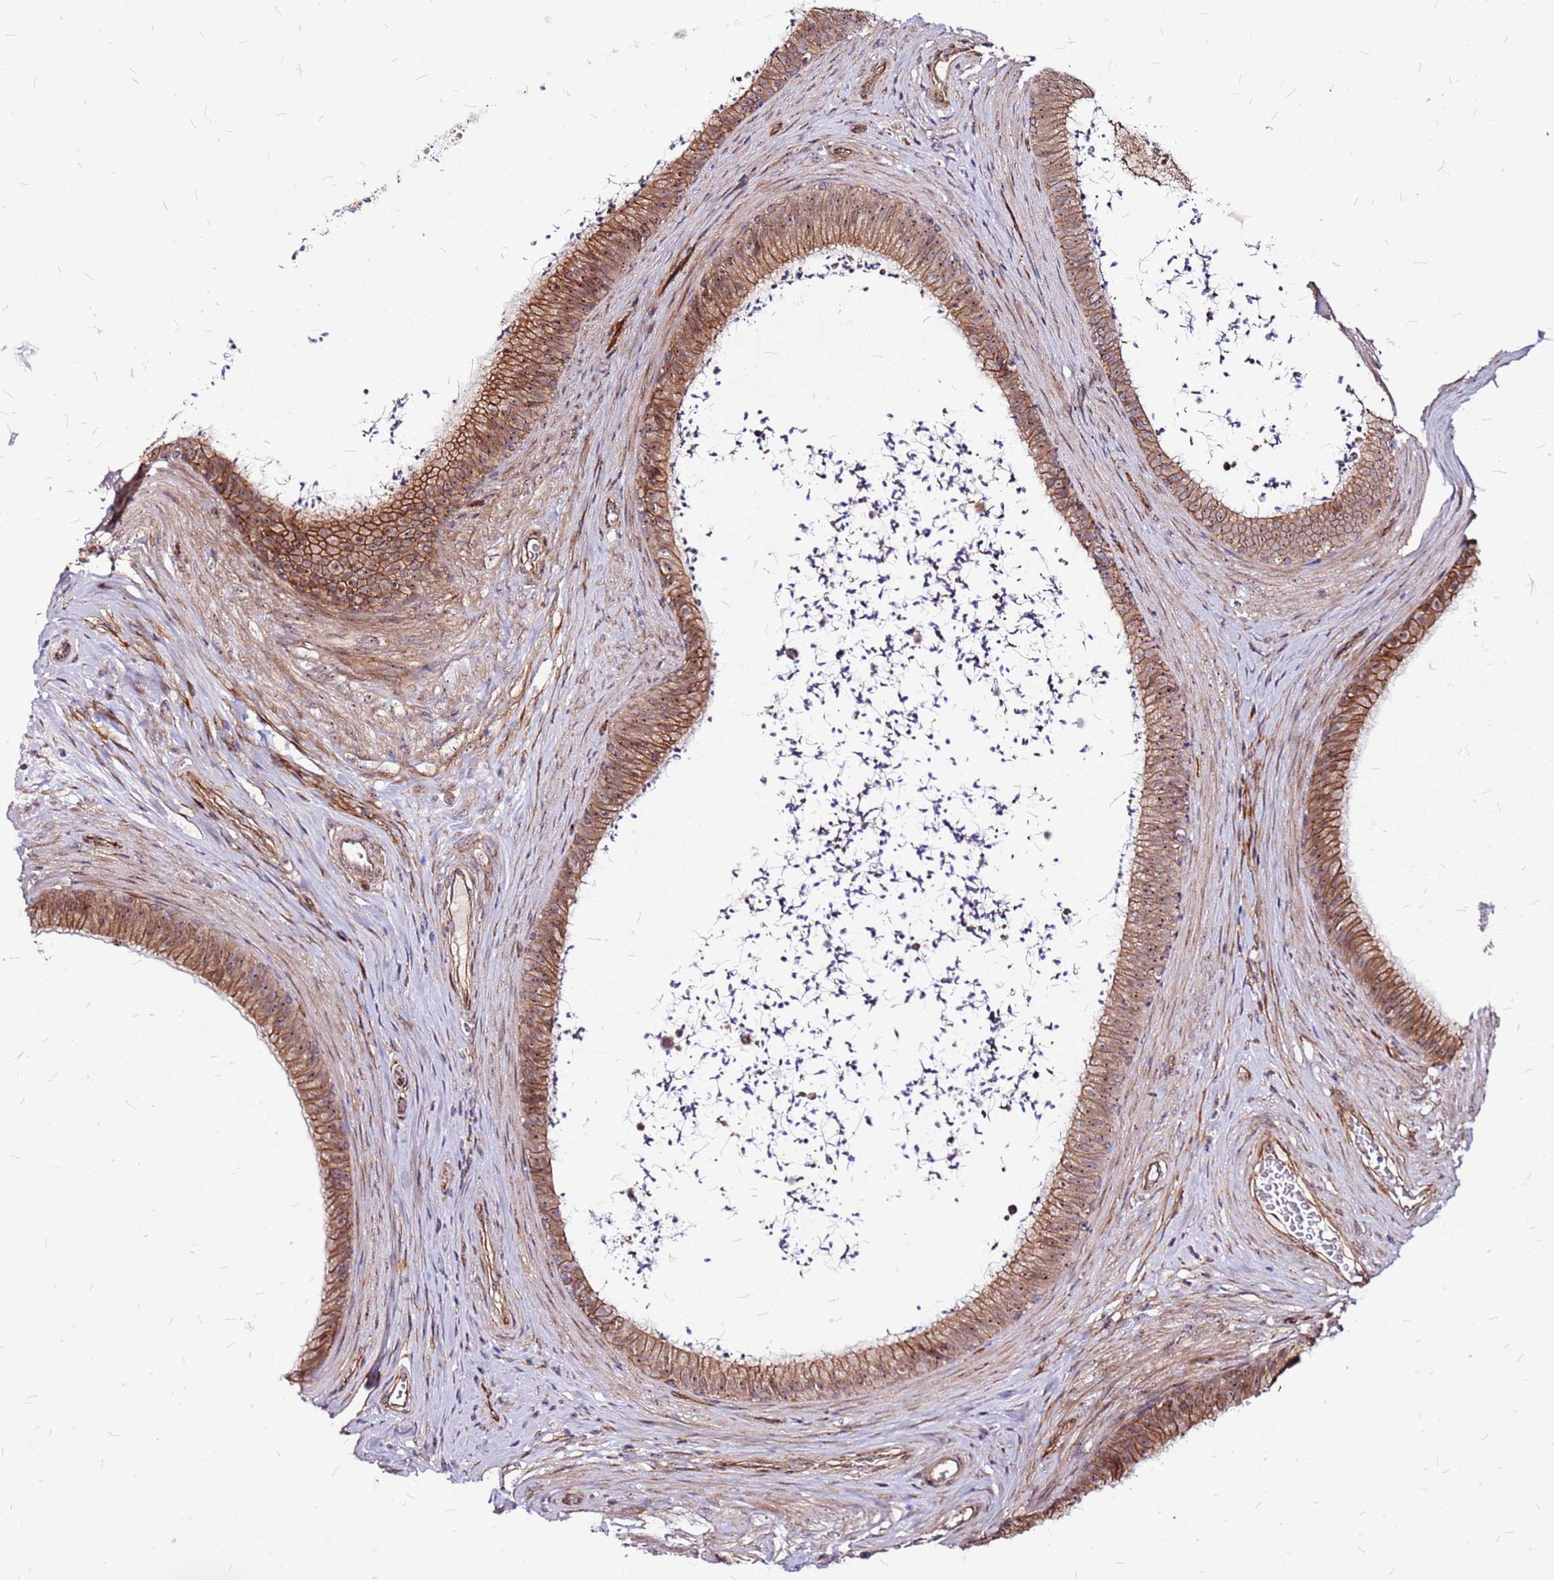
{"staining": {"intensity": "moderate", "quantity": ">75%", "location": "cytoplasmic/membranous,nuclear"}, "tissue": "epididymis", "cell_type": "Glandular cells", "image_type": "normal", "snomed": [{"axis": "morphology", "description": "Normal tissue, NOS"}, {"axis": "topography", "description": "Testis"}, {"axis": "topography", "description": "Epididymis"}], "caption": "IHC staining of normal epididymis, which demonstrates medium levels of moderate cytoplasmic/membranous,nuclear expression in about >75% of glandular cells indicating moderate cytoplasmic/membranous,nuclear protein staining. The staining was performed using DAB (3,3'-diaminobenzidine) (brown) for protein detection and nuclei were counterstained in hematoxylin (blue).", "gene": "TOPAZ1", "patient": {"sex": "male", "age": 41}}